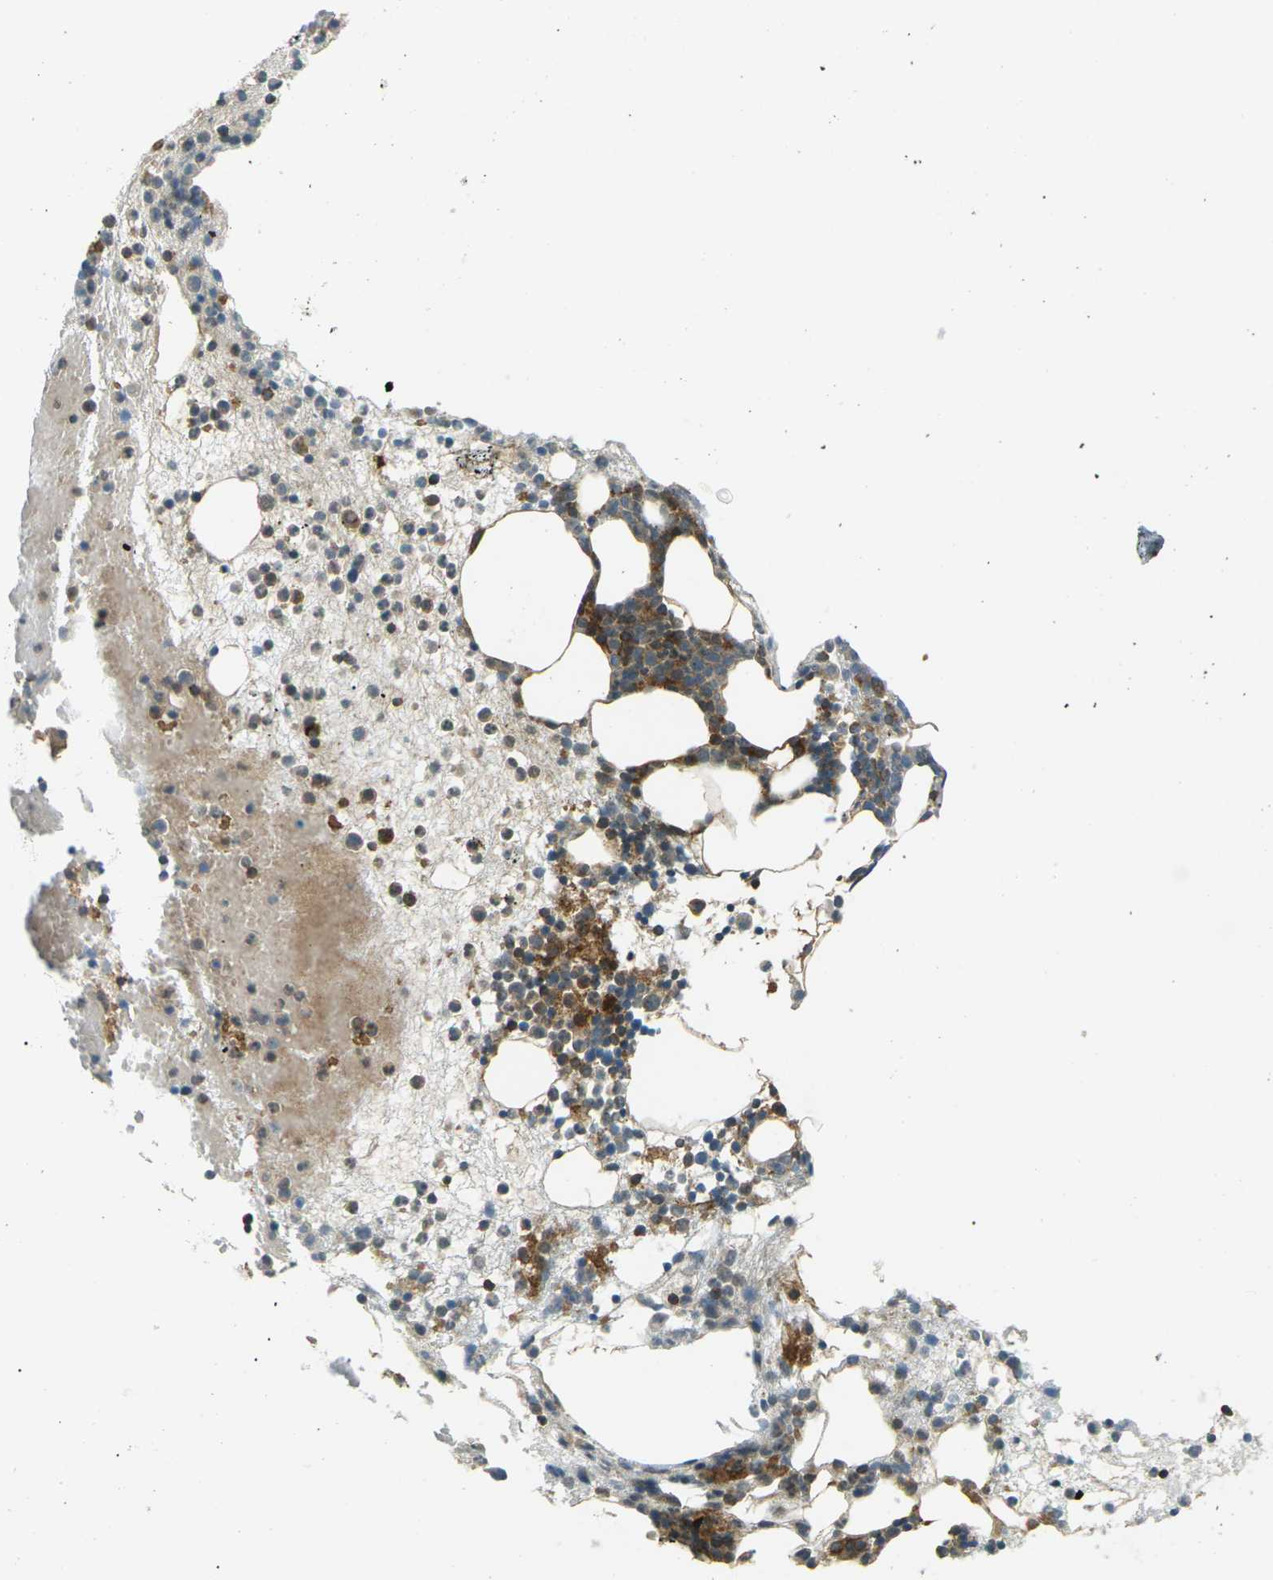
{"staining": {"intensity": "moderate", "quantity": "25%-75%", "location": "cytoplasmic/membranous"}, "tissue": "bone marrow", "cell_type": "Hematopoietic cells", "image_type": "normal", "snomed": [{"axis": "morphology", "description": "Normal tissue, NOS"}, {"axis": "morphology", "description": "Inflammation, NOS"}, {"axis": "topography", "description": "Bone marrow"}], "caption": "Hematopoietic cells exhibit medium levels of moderate cytoplasmic/membranous expression in about 25%-75% of cells in normal human bone marrow. Nuclei are stained in blue.", "gene": "S1PR1", "patient": {"sex": "female", "age": 79}}